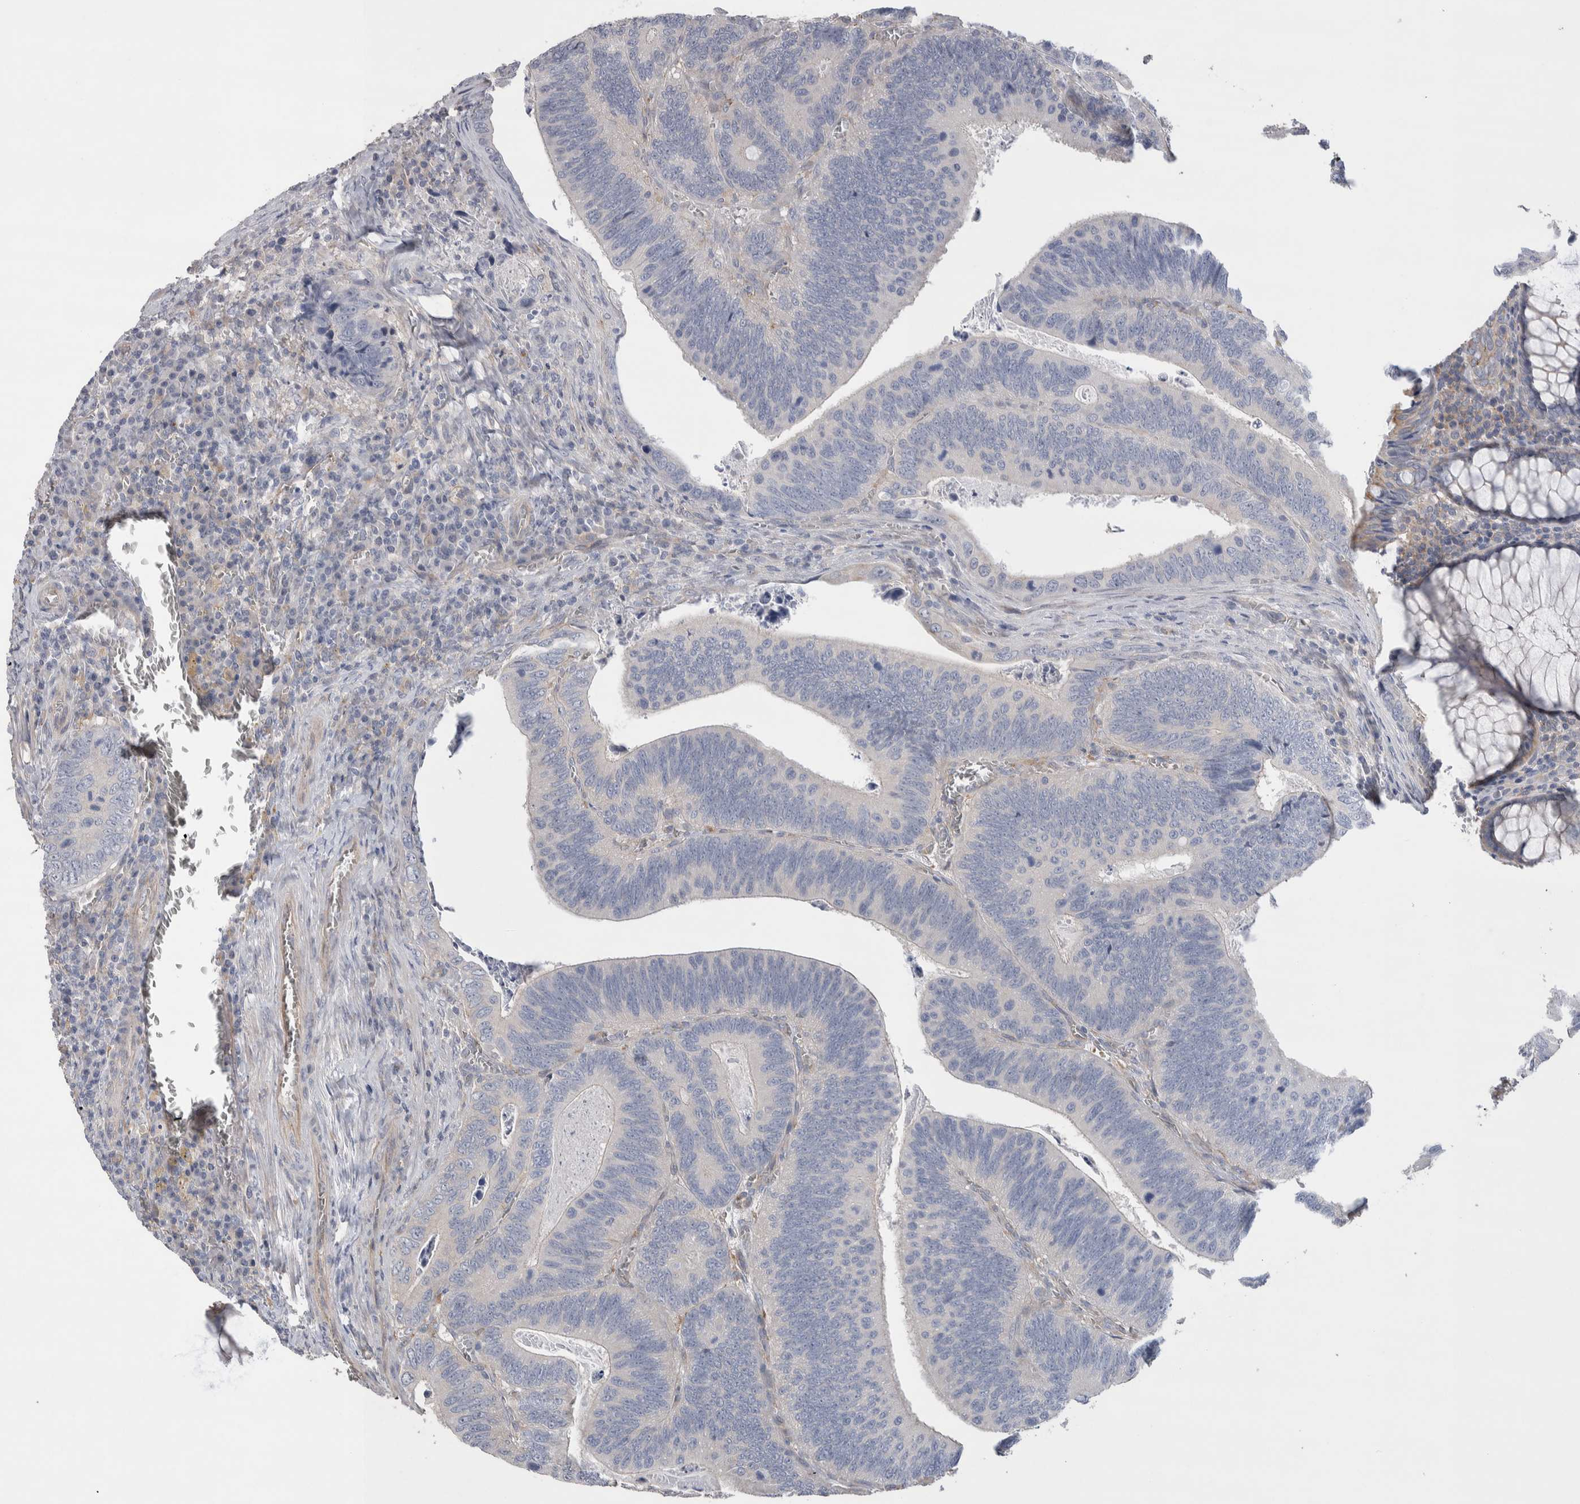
{"staining": {"intensity": "negative", "quantity": "none", "location": "none"}, "tissue": "colorectal cancer", "cell_type": "Tumor cells", "image_type": "cancer", "snomed": [{"axis": "morphology", "description": "Inflammation, NOS"}, {"axis": "morphology", "description": "Adenocarcinoma, NOS"}, {"axis": "topography", "description": "Colon"}], "caption": "Immunohistochemistry micrograph of colorectal cancer (adenocarcinoma) stained for a protein (brown), which shows no staining in tumor cells.", "gene": "GCNA", "patient": {"sex": "male", "age": 72}}